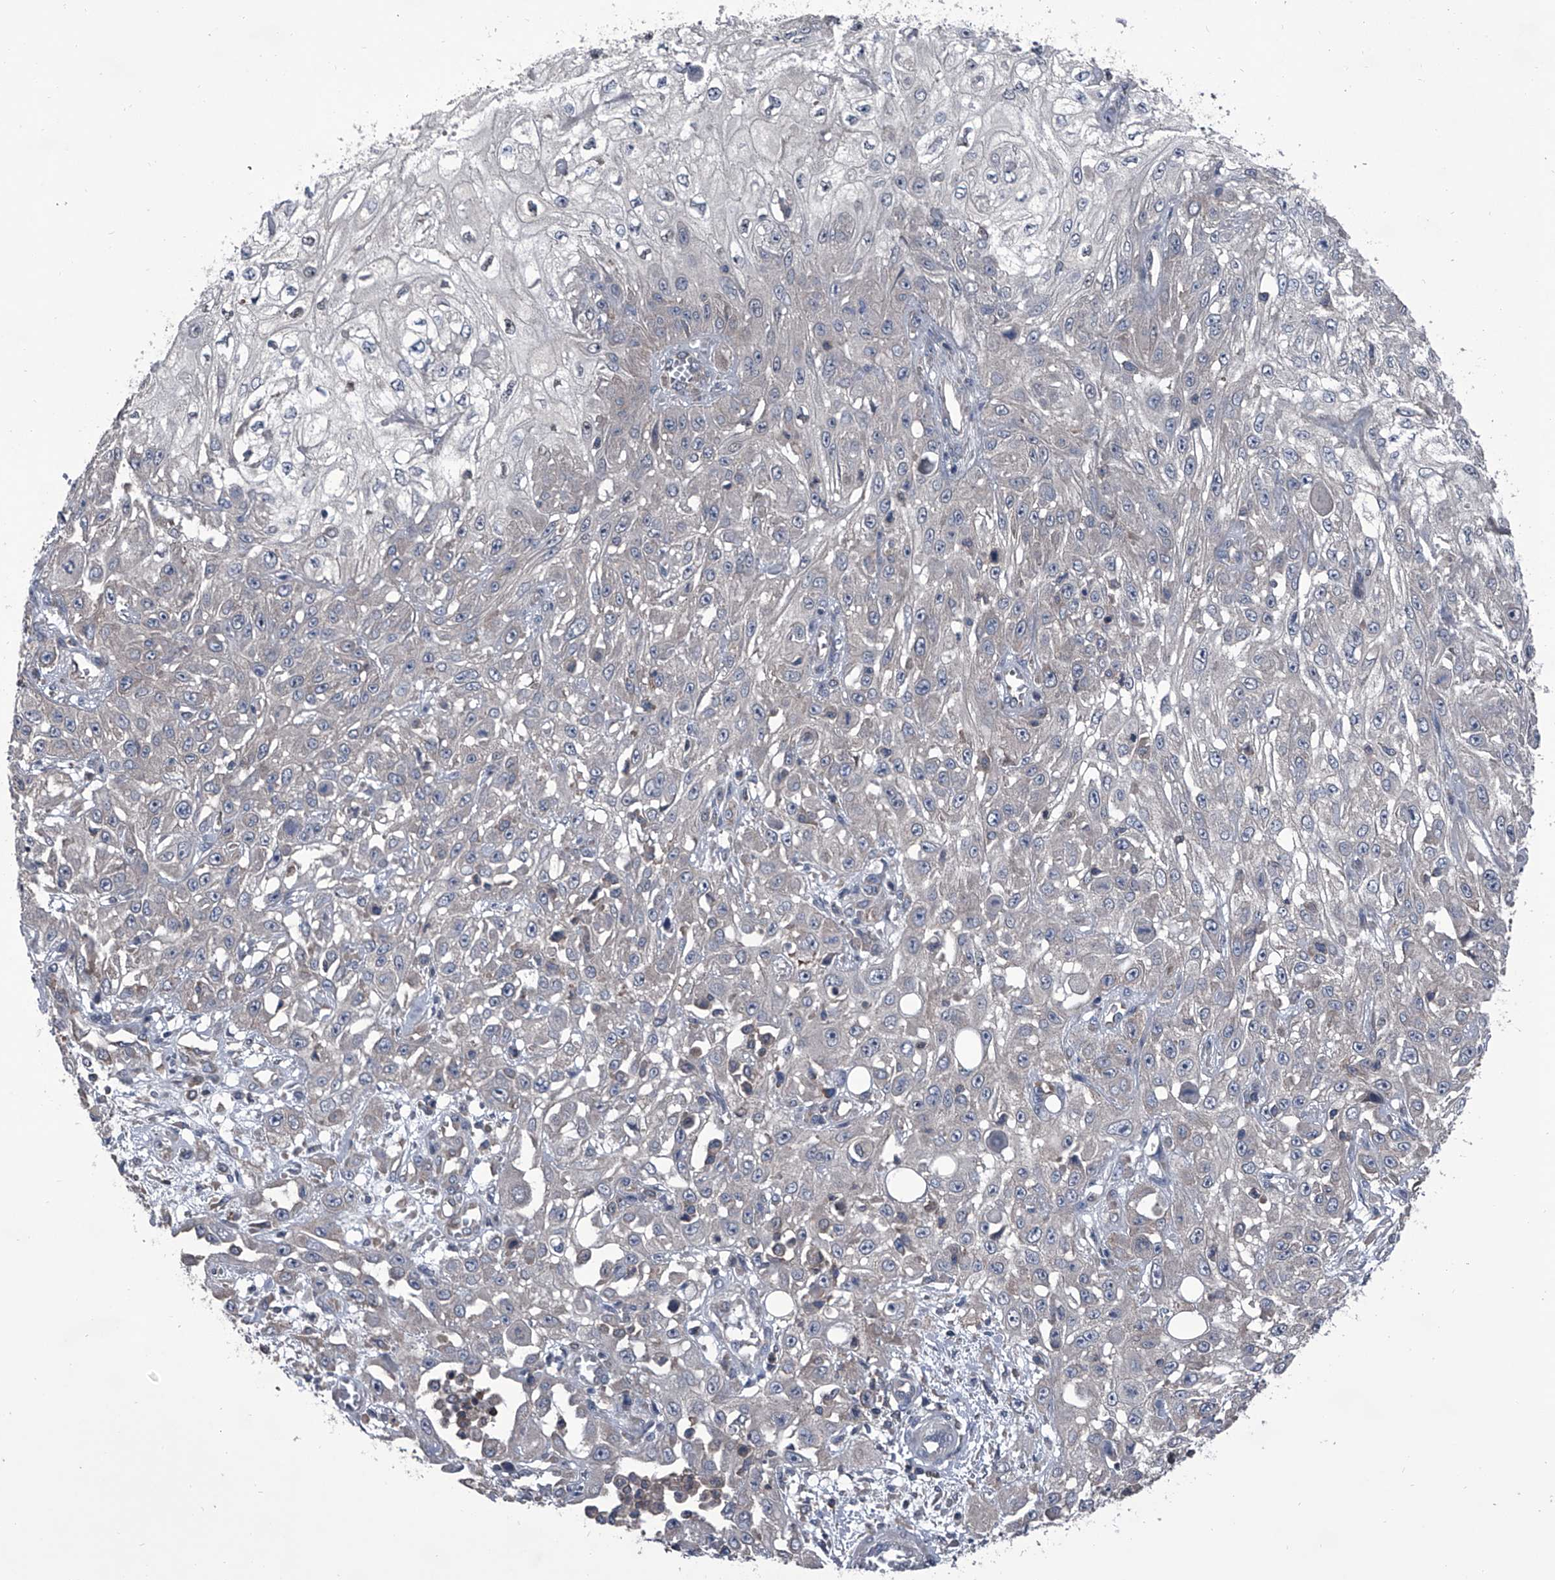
{"staining": {"intensity": "negative", "quantity": "none", "location": "none"}, "tissue": "skin cancer", "cell_type": "Tumor cells", "image_type": "cancer", "snomed": [{"axis": "morphology", "description": "Squamous cell carcinoma, NOS"}, {"axis": "morphology", "description": "Squamous cell carcinoma, metastatic, NOS"}, {"axis": "topography", "description": "Skin"}, {"axis": "topography", "description": "Lymph node"}], "caption": "Skin cancer was stained to show a protein in brown. There is no significant positivity in tumor cells. Nuclei are stained in blue.", "gene": "PIP5K1A", "patient": {"sex": "male", "age": 75}}